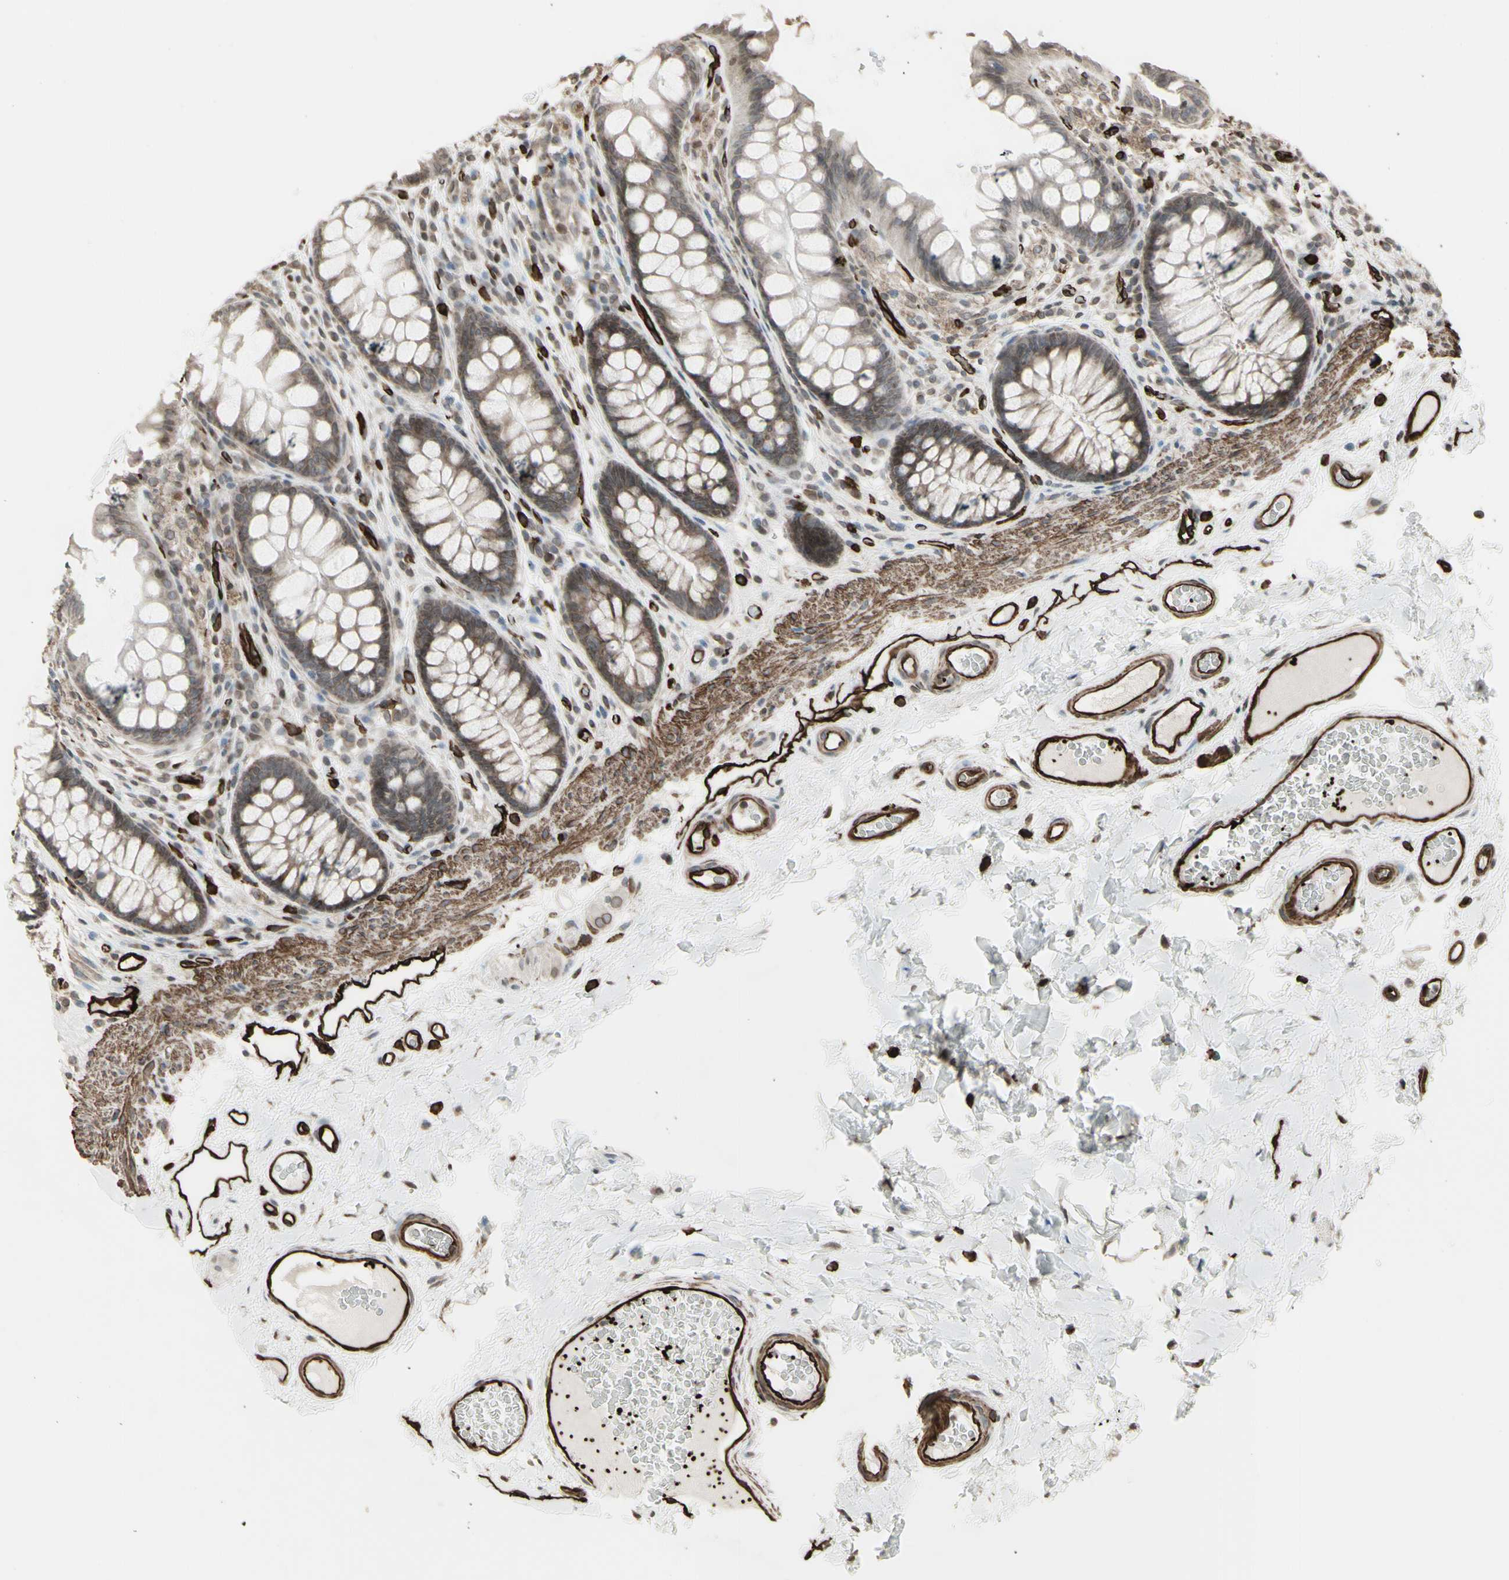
{"staining": {"intensity": "strong", "quantity": ">75%", "location": "cytoplasmic/membranous"}, "tissue": "colon", "cell_type": "Endothelial cells", "image_type": "normal", "snomed": [{"axis": "morphology", "description": "Normal tissue, NOS"}, {"axis": "topography", "description": "Colon"}], "caption": "The histopathology image exhibits immunohistochemical staining of benign colon. There is strong cytoplasmic/membranous expression is present in about >75% of endothelial cells.", "gene": "DTX3L", "patient": {"sex": "female", "age": 55}}